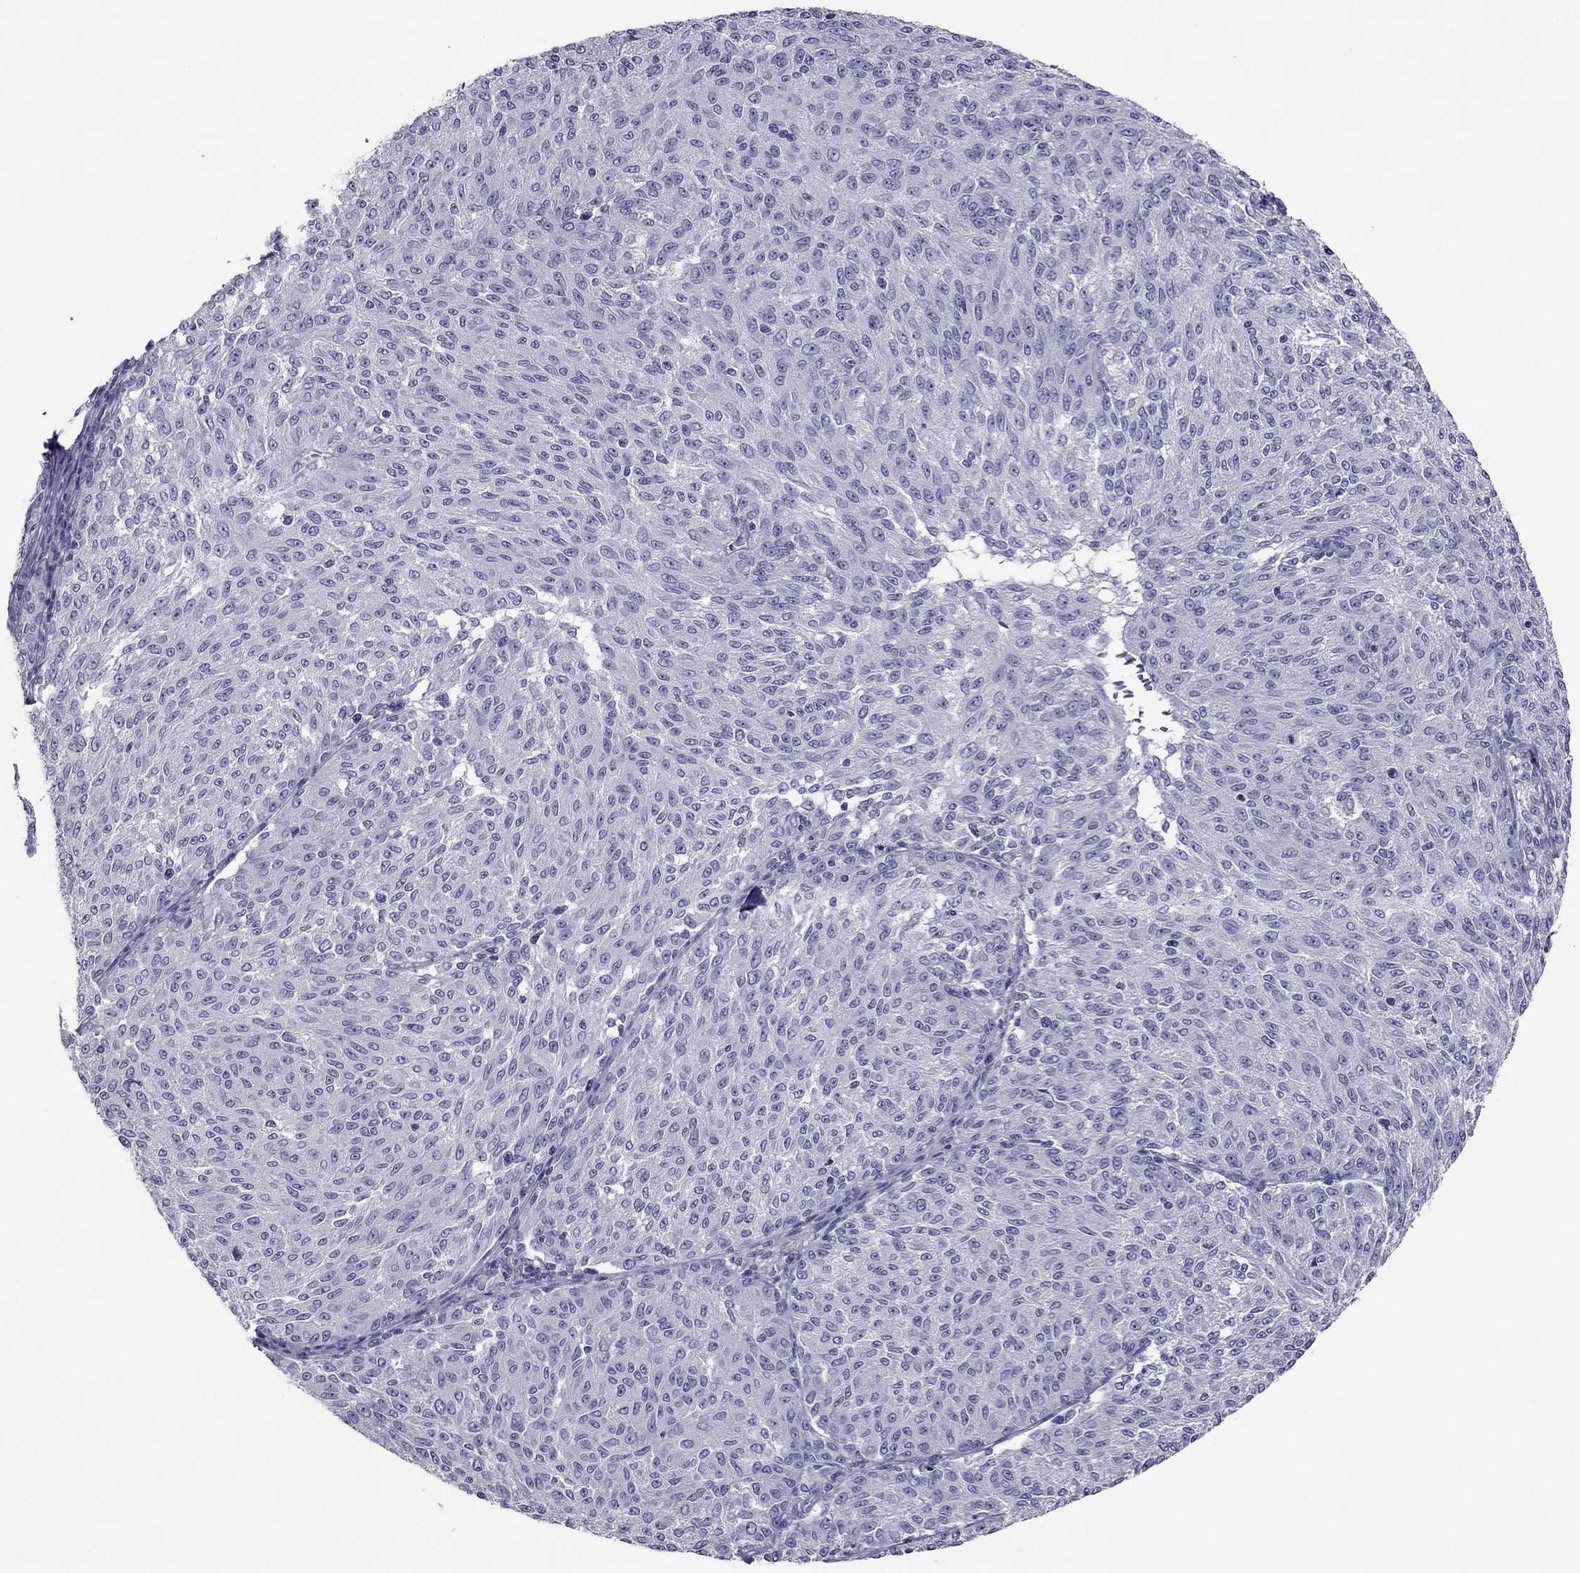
{"staining": {"intensity": "negative", "quantity": "none", "location": "none"}, "tissue": "melanoma", "cell_type": "Tumor cells", "image_type": "cancer", "snomed": [{"axis": "morphology", "description": "Malignant melanoma, NOS"}, {"axis": "topography", "description": "Skin"}], "caption": "Malignant melanoma was stained to show a protein in brown. There is no significant expression in tumor cells.", "gene": "RGS8", "patient": {"sex": "female", "age": 72}}